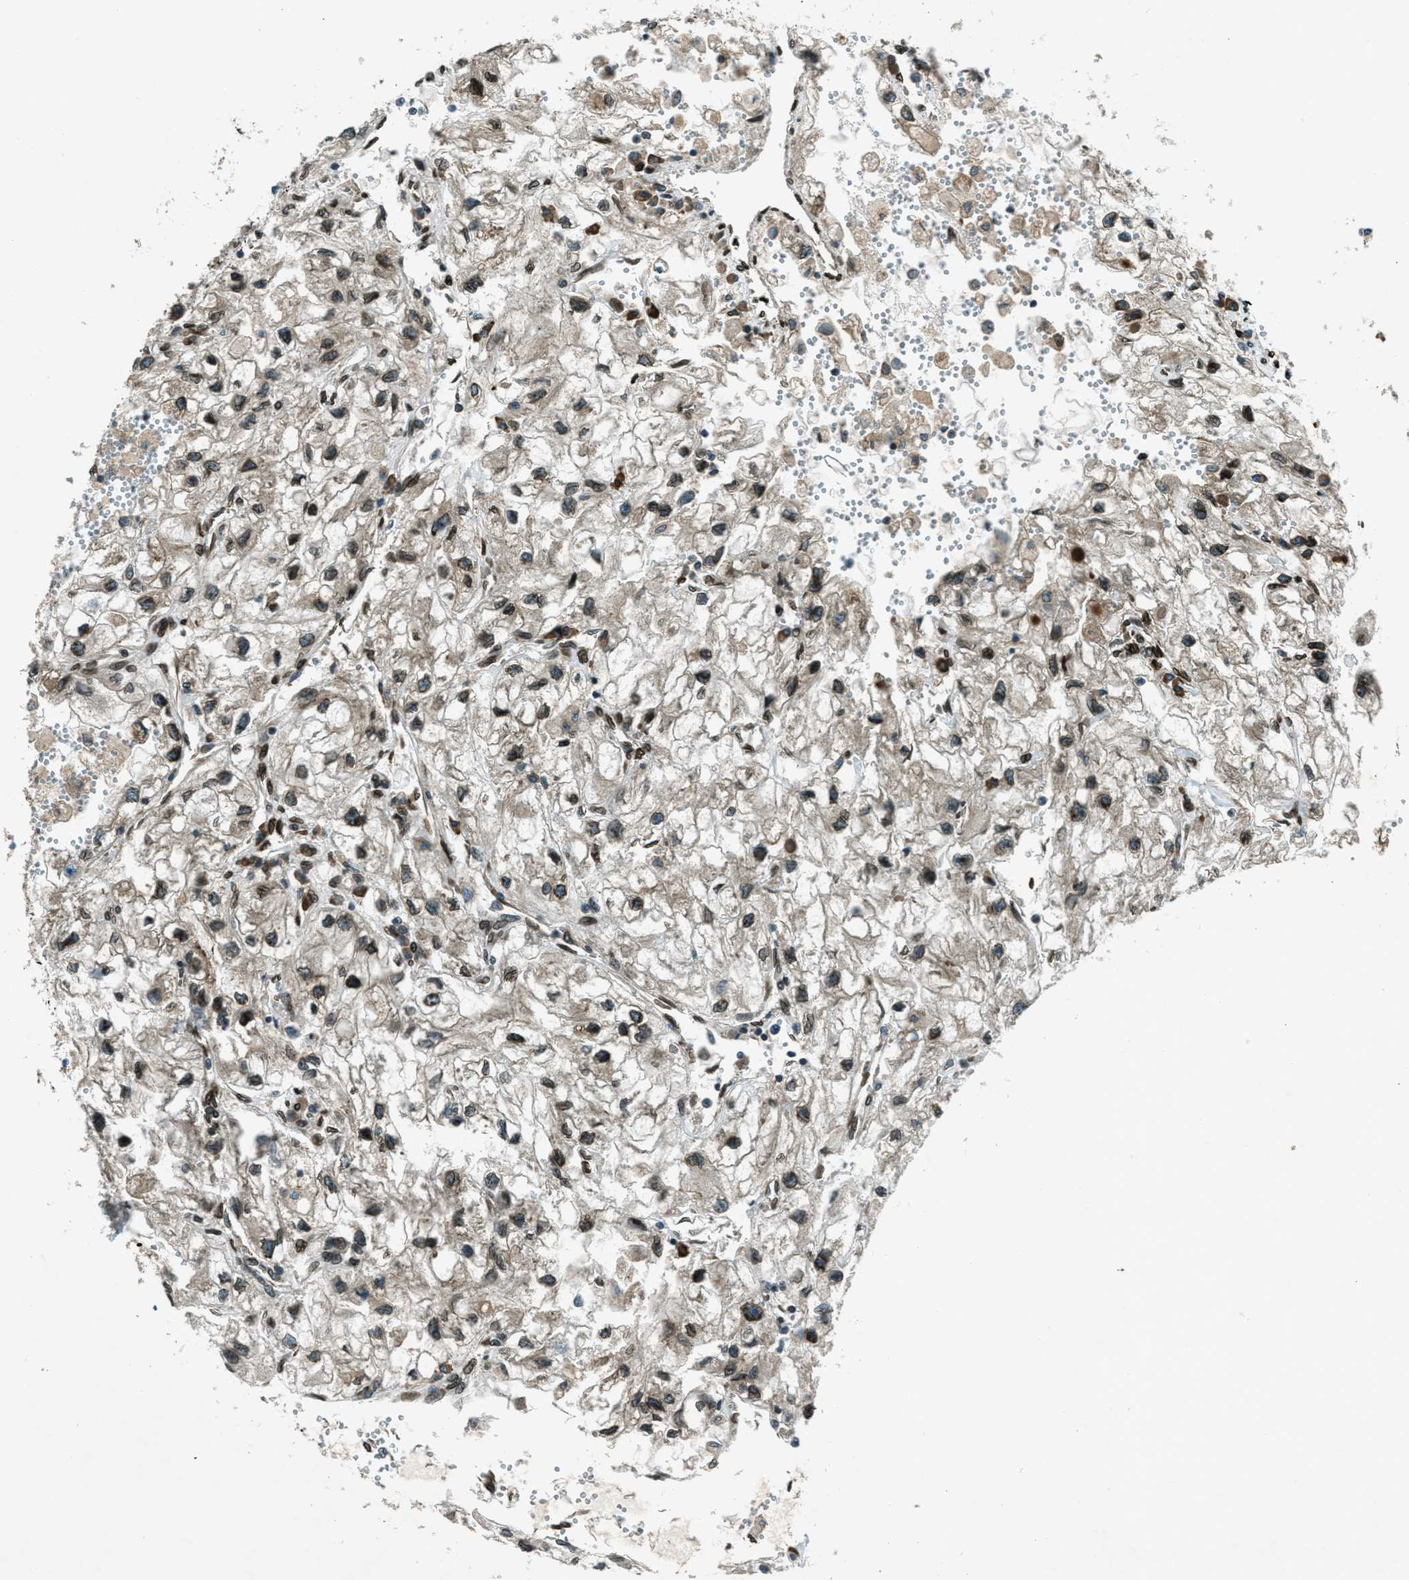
{"staining": {"intensity": "strong", "quantity": ">75%", "location": "cytoplasmic/membranous,nuclear"}, "tissue": "renal cancer", "cell_type": "Tumor cells", "image_type": "cancer", "snomed": [{"axis": "morphology", "description": "Adenocarcinoma, NOS"}, {"axis": "topography", "description": "Kidney"}], "caption": "Immunohistochemical staining of adenocarcinoma (renal) demonstrates high levels of strong cytoplasmic/membranous and nuclear expression in approximately >75% of tumor cells.", "gene": "LEMD2", "patient": {"sex": "female", "age": 70}}